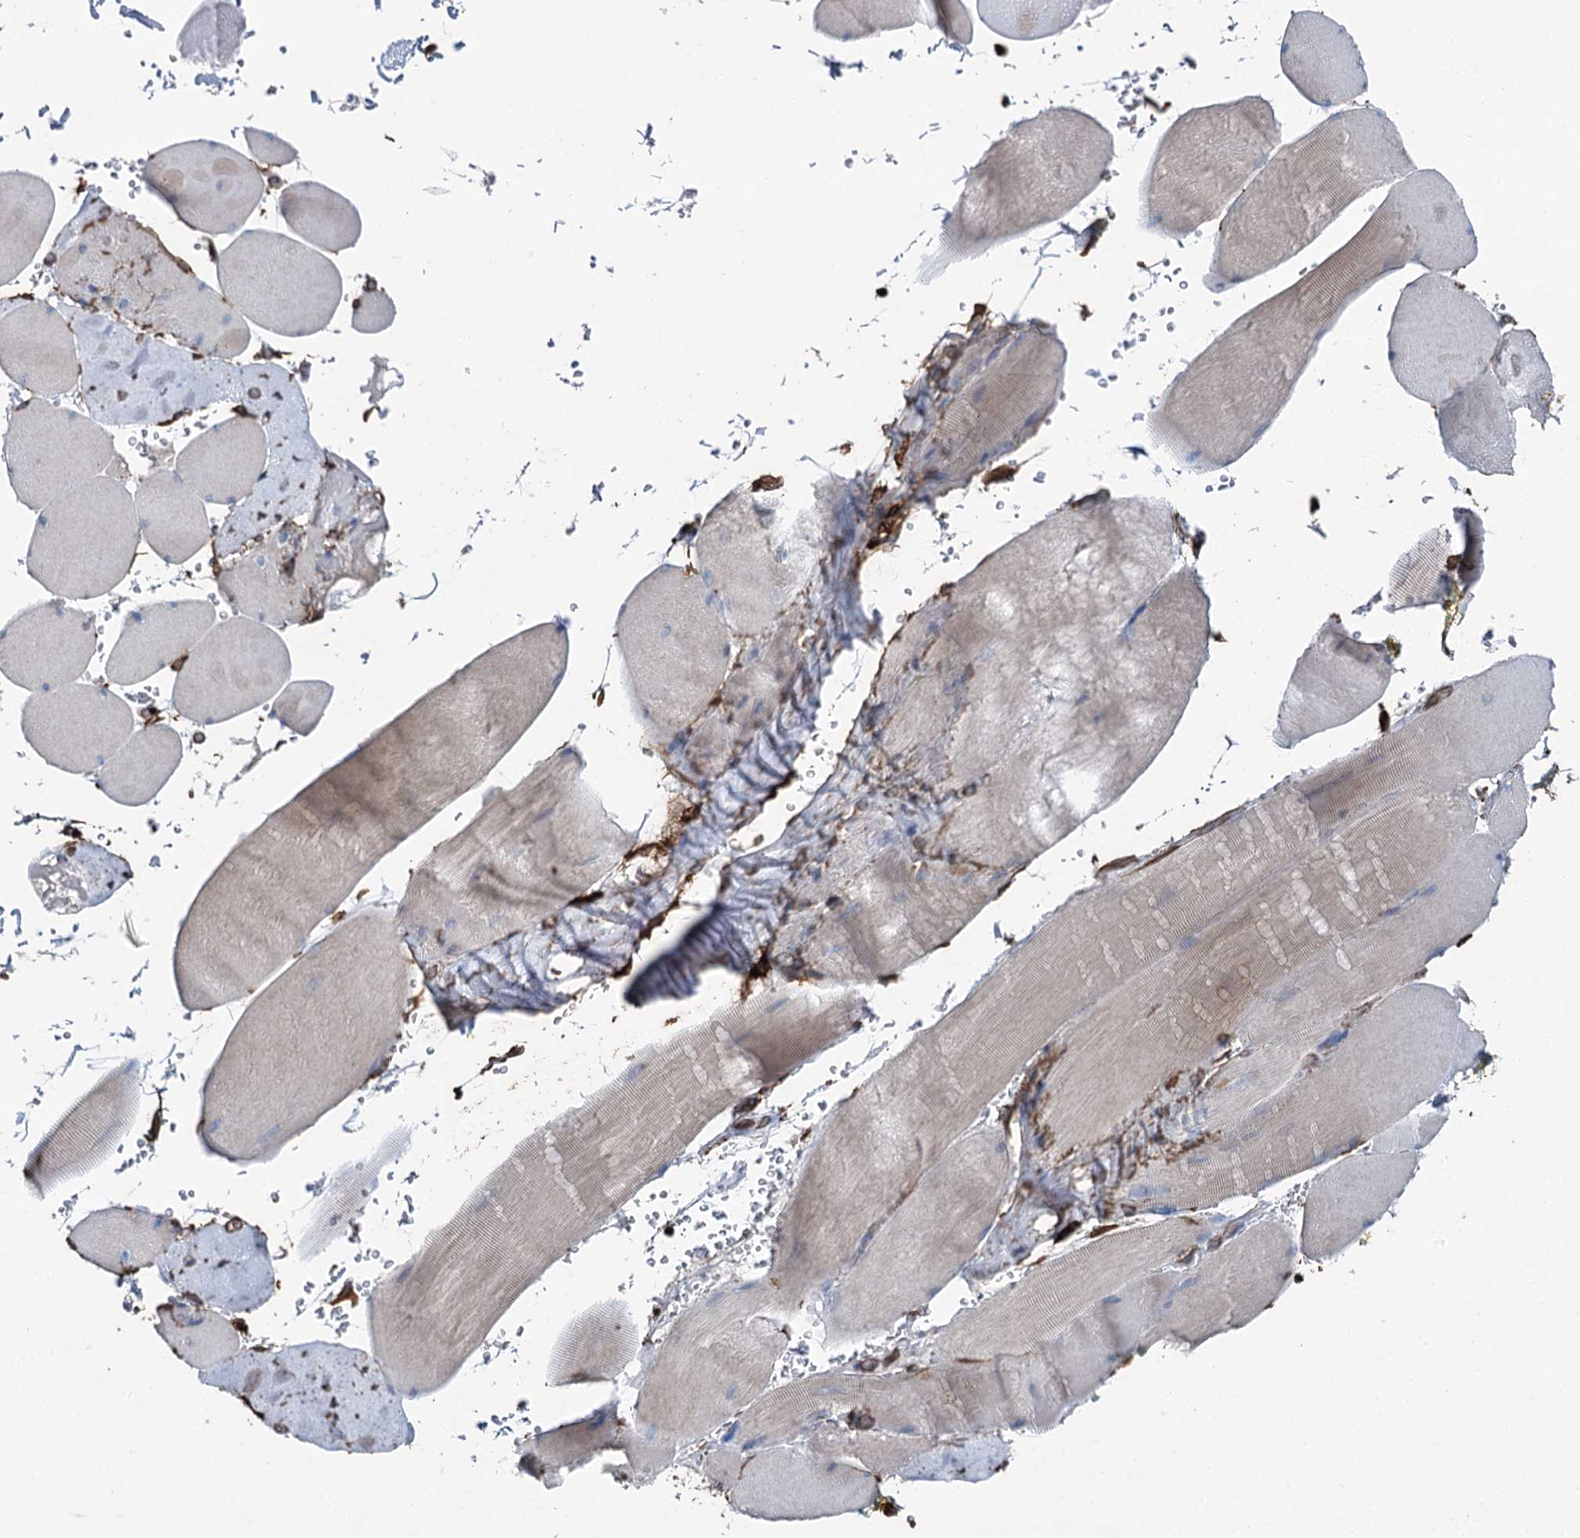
{"staining": {"intensity": "negative", "quantity": "none", "location": "none"}, "tissue": "skeletal muscle", "cell_type": "Myocytes", "image_type": "normal", "snomed": [{"axis": "morphology", "description": "Normal tissue, NOS"}, {"axis": "topography", "description": "Skeletal muscle"}, {"axis": "topography", "description": "Head-Neck"}], "caption": "IHC photomicrograph of normal skeletal muscle: human skeletal muscle stained with DAB (3,3'-diaminobenzidine) shows no significant protein expression in myocytes.", "gene": "CLEC4M", "patient": {"sex": "male", "age": 66}}